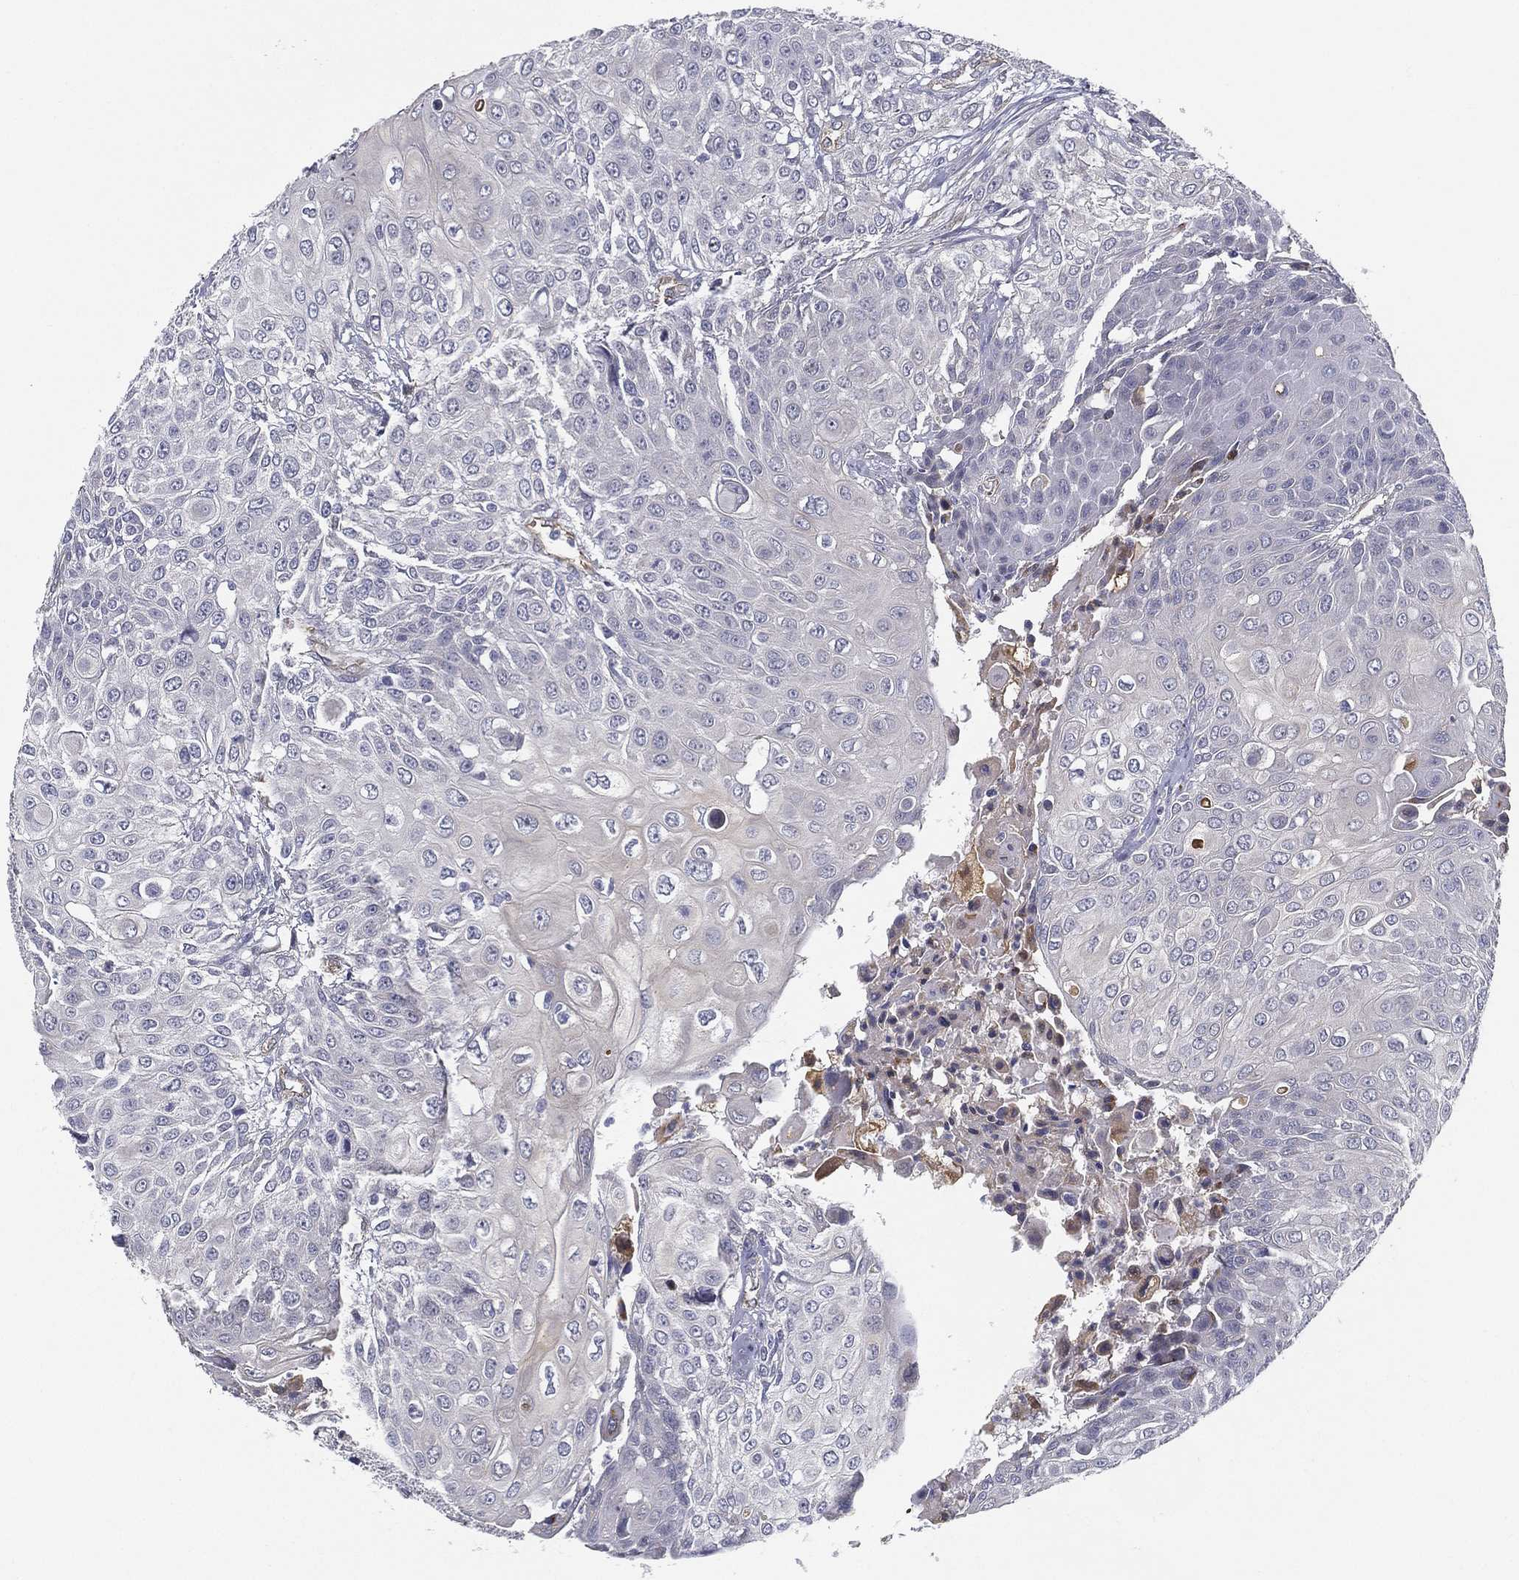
{"staining": {"intensity": "negative", "quantity": "none", "location": "none"}, "tissue": "urothelial cancer", "cell_type": "Tumor cells", "image_type": "cancer", "snomed": [{"axis": "morphology", "description": "Urothelial carcinoma, High grade"}, {"axis": "topography", "description": "Urinary bladder"}], "caption": "Immunohistochemical staining of human urothelial cancer demonstrates no significant positivity in tumor cells.", "gene": "LRRC56", "patient": {"sex": "female", "age": 79}}